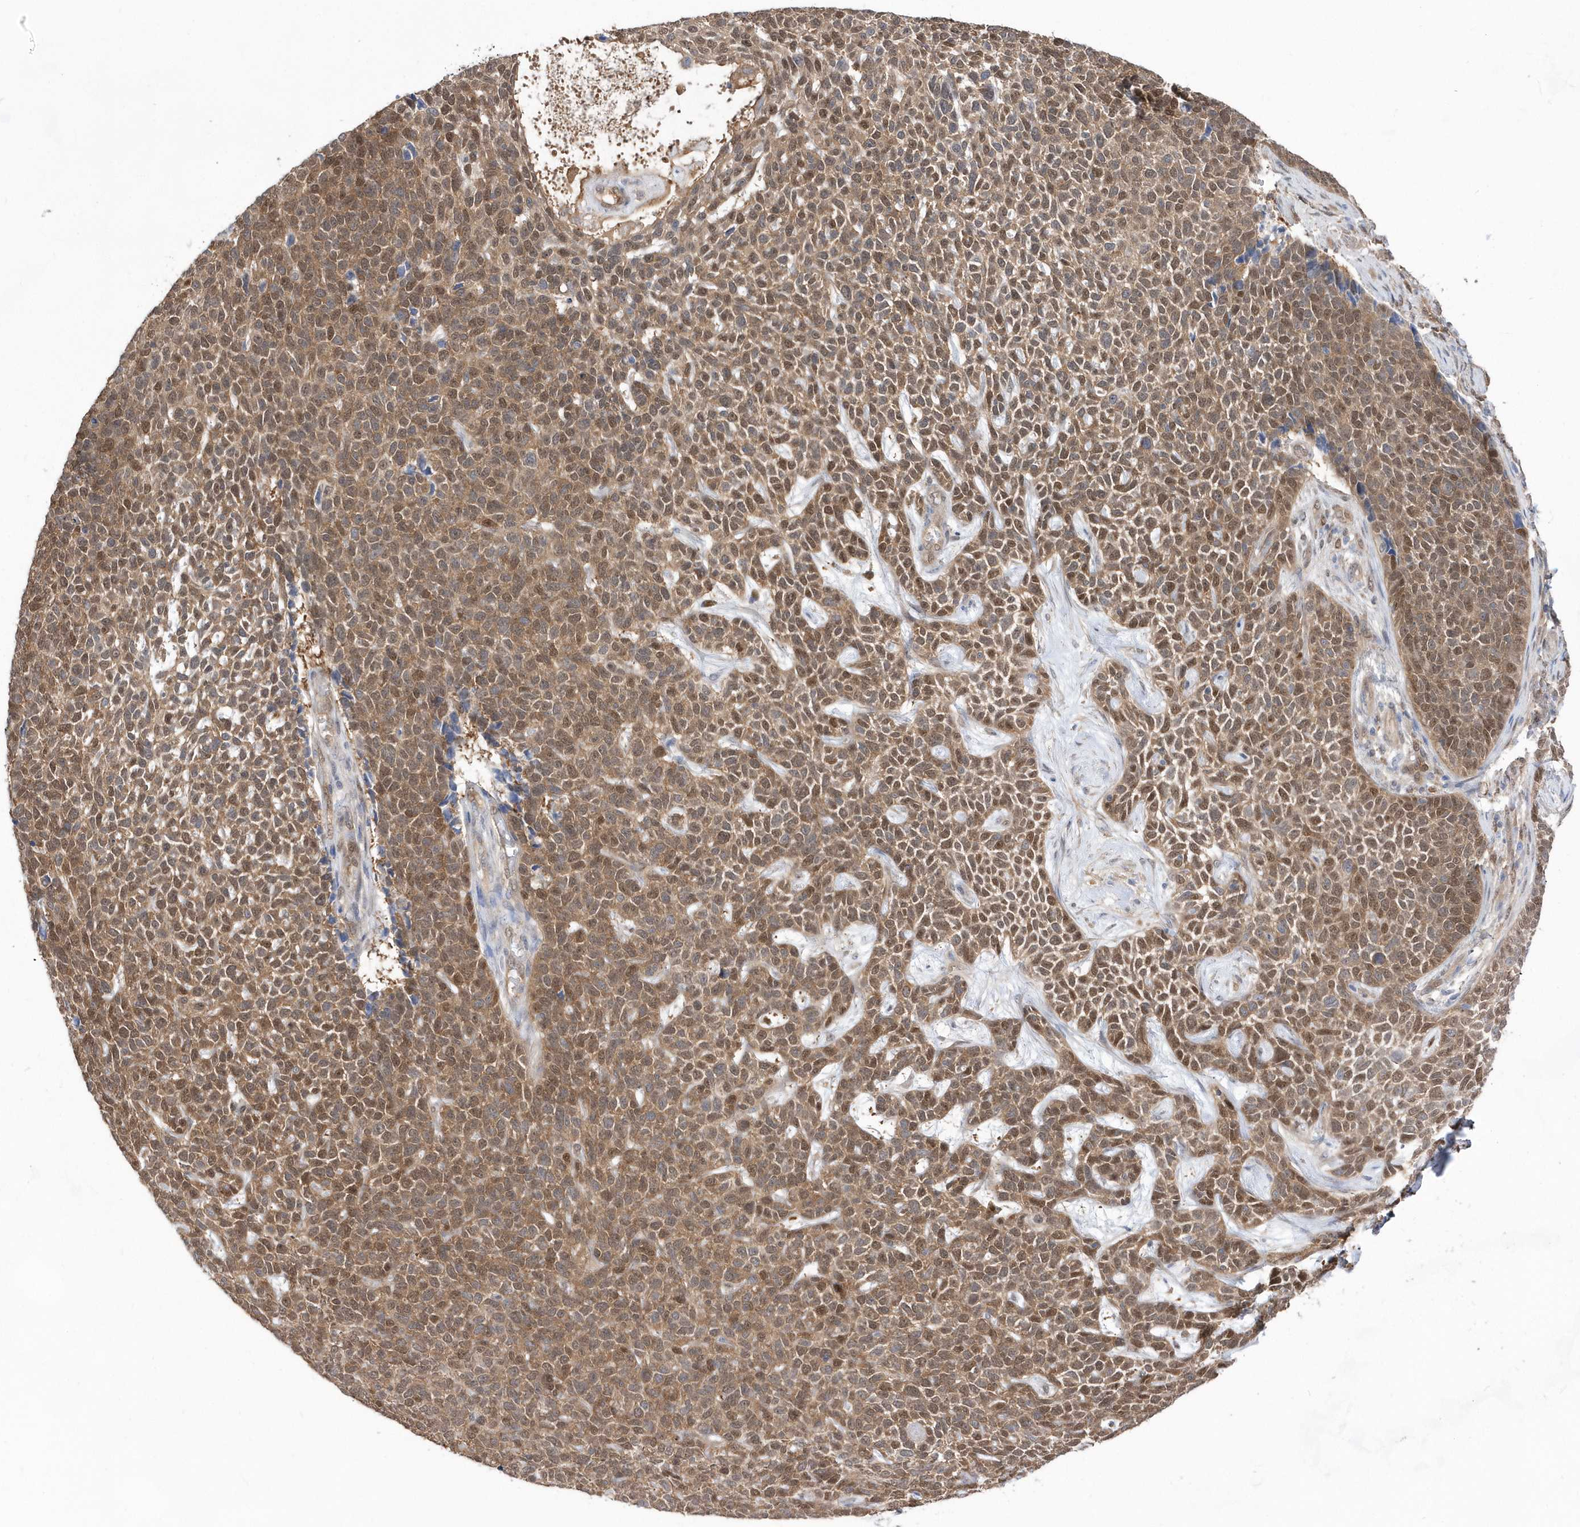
{"staining": {"intensity": "moderate", "quantity": ">75%", "location": "cytoplasmic/membranous,nuclear"}, "tissue": "skin cancer", "cell_type": "Tumor cells", "image_type": "cancer", "snomed": [{"axis": "morphology", "description": "Basal cell carcinoma"}, {"axis": "topography", "description": "Skin"}], "caption": "Basal cell carcinoma (skin) stained for a protein reveals moderate cytoplasmic/membranous and nuclear positivity in tumor cells.", "gene": "BDH2", "patient": {"sex": "female", "age": 84}}